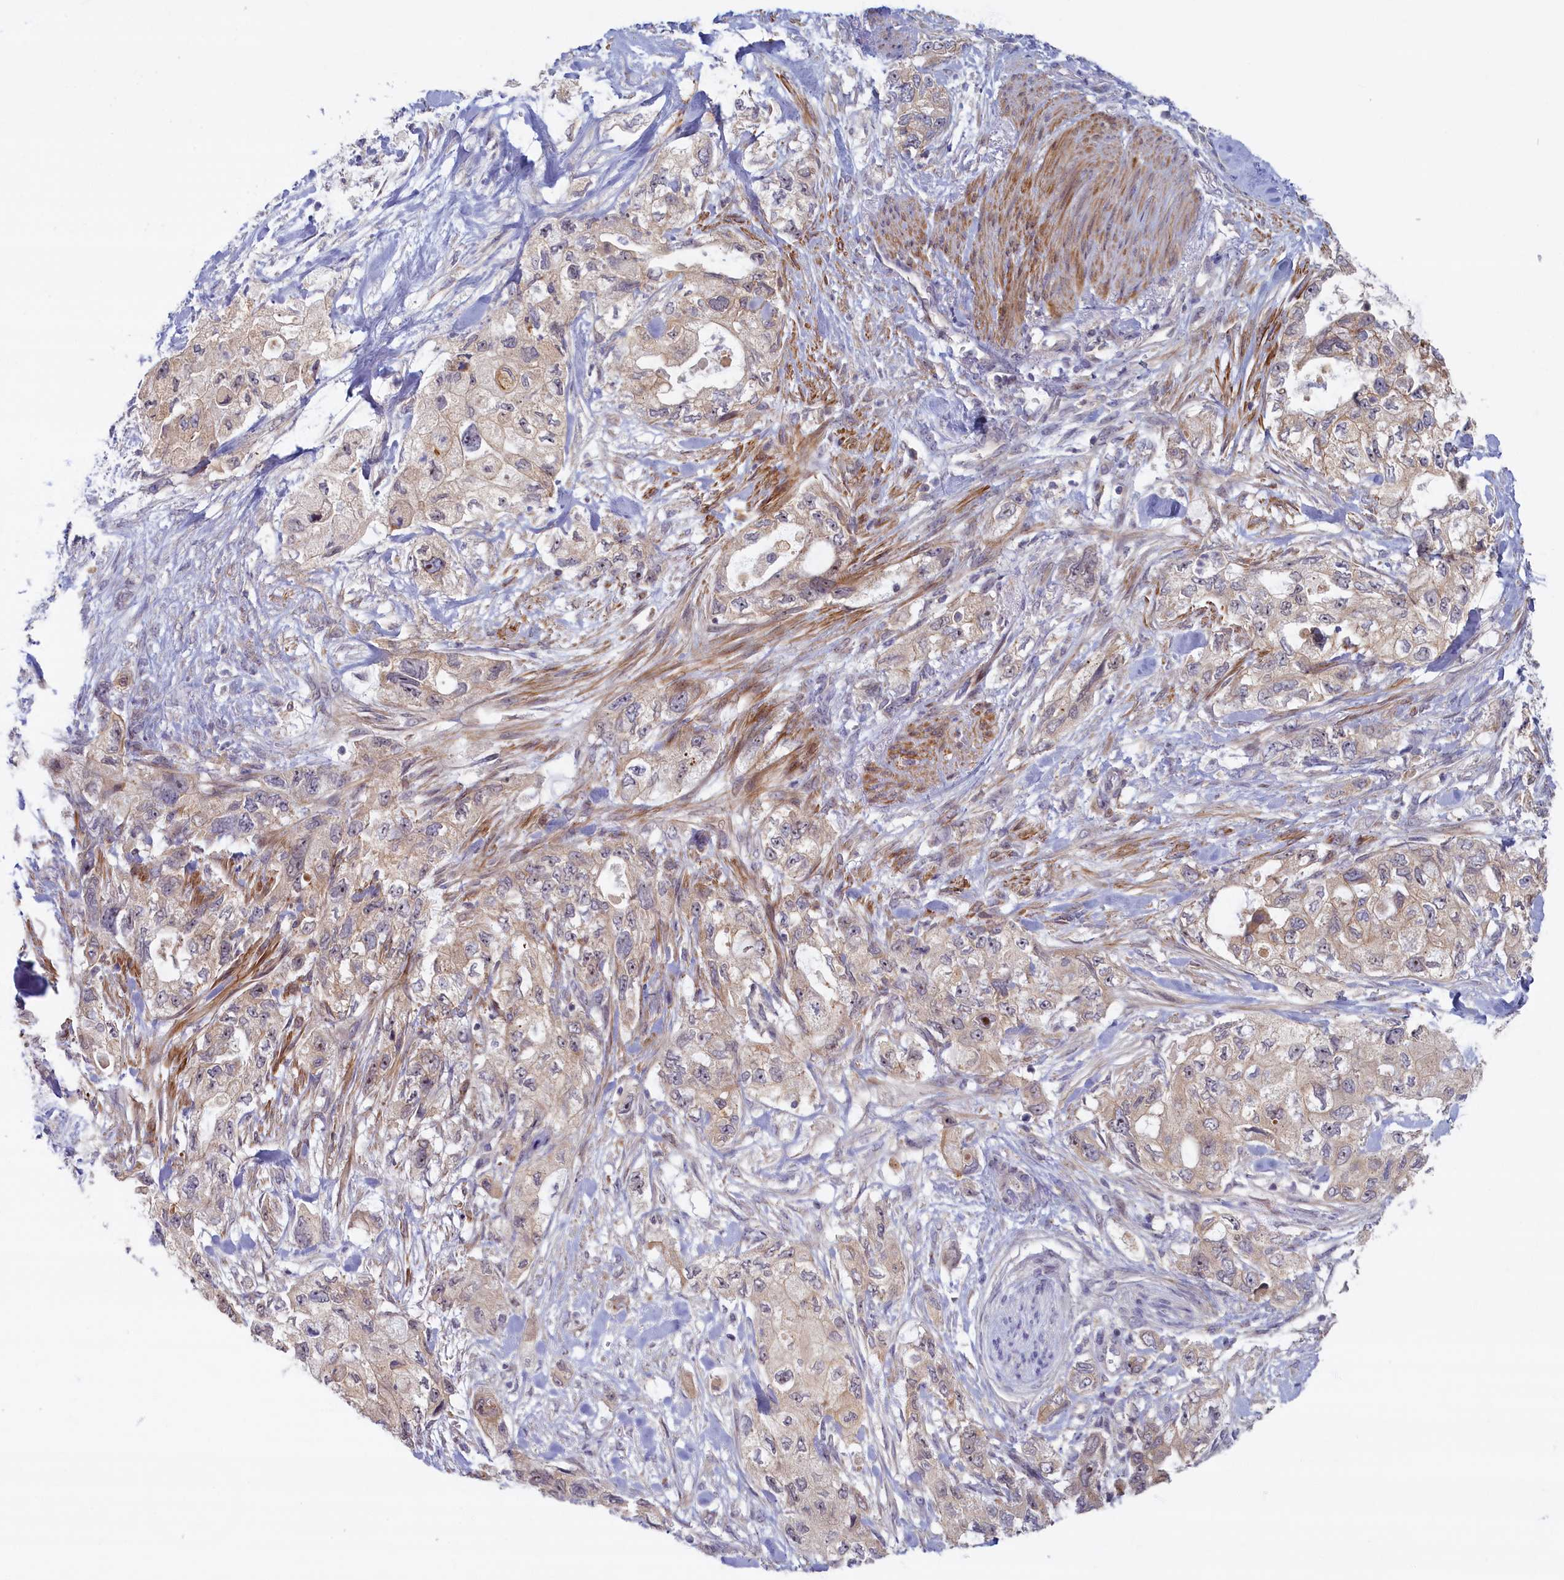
{"staining": {"intensity": "negative", "quantity": "none", "location": "none"}, "tissue": "pancreatic cancer", "cell_type": "Tumor cells", "image_type": "cancer", "snomed": [{"axis": "morphology", "description": "Adenocarcinoma, NOS"}, {"axis": "topography", "description": "Pancreas"}], "caption": "Immunohistochemistry (IHC) image of neoplastic tissue: pancreatic adenocarcinoma stained with DAB (3,3'-diaminobenzidine) demonstrates no significant protein staining in tumor cells.", "gene": "TRPM4", "patient": {"sex": "female", "age": 73}}